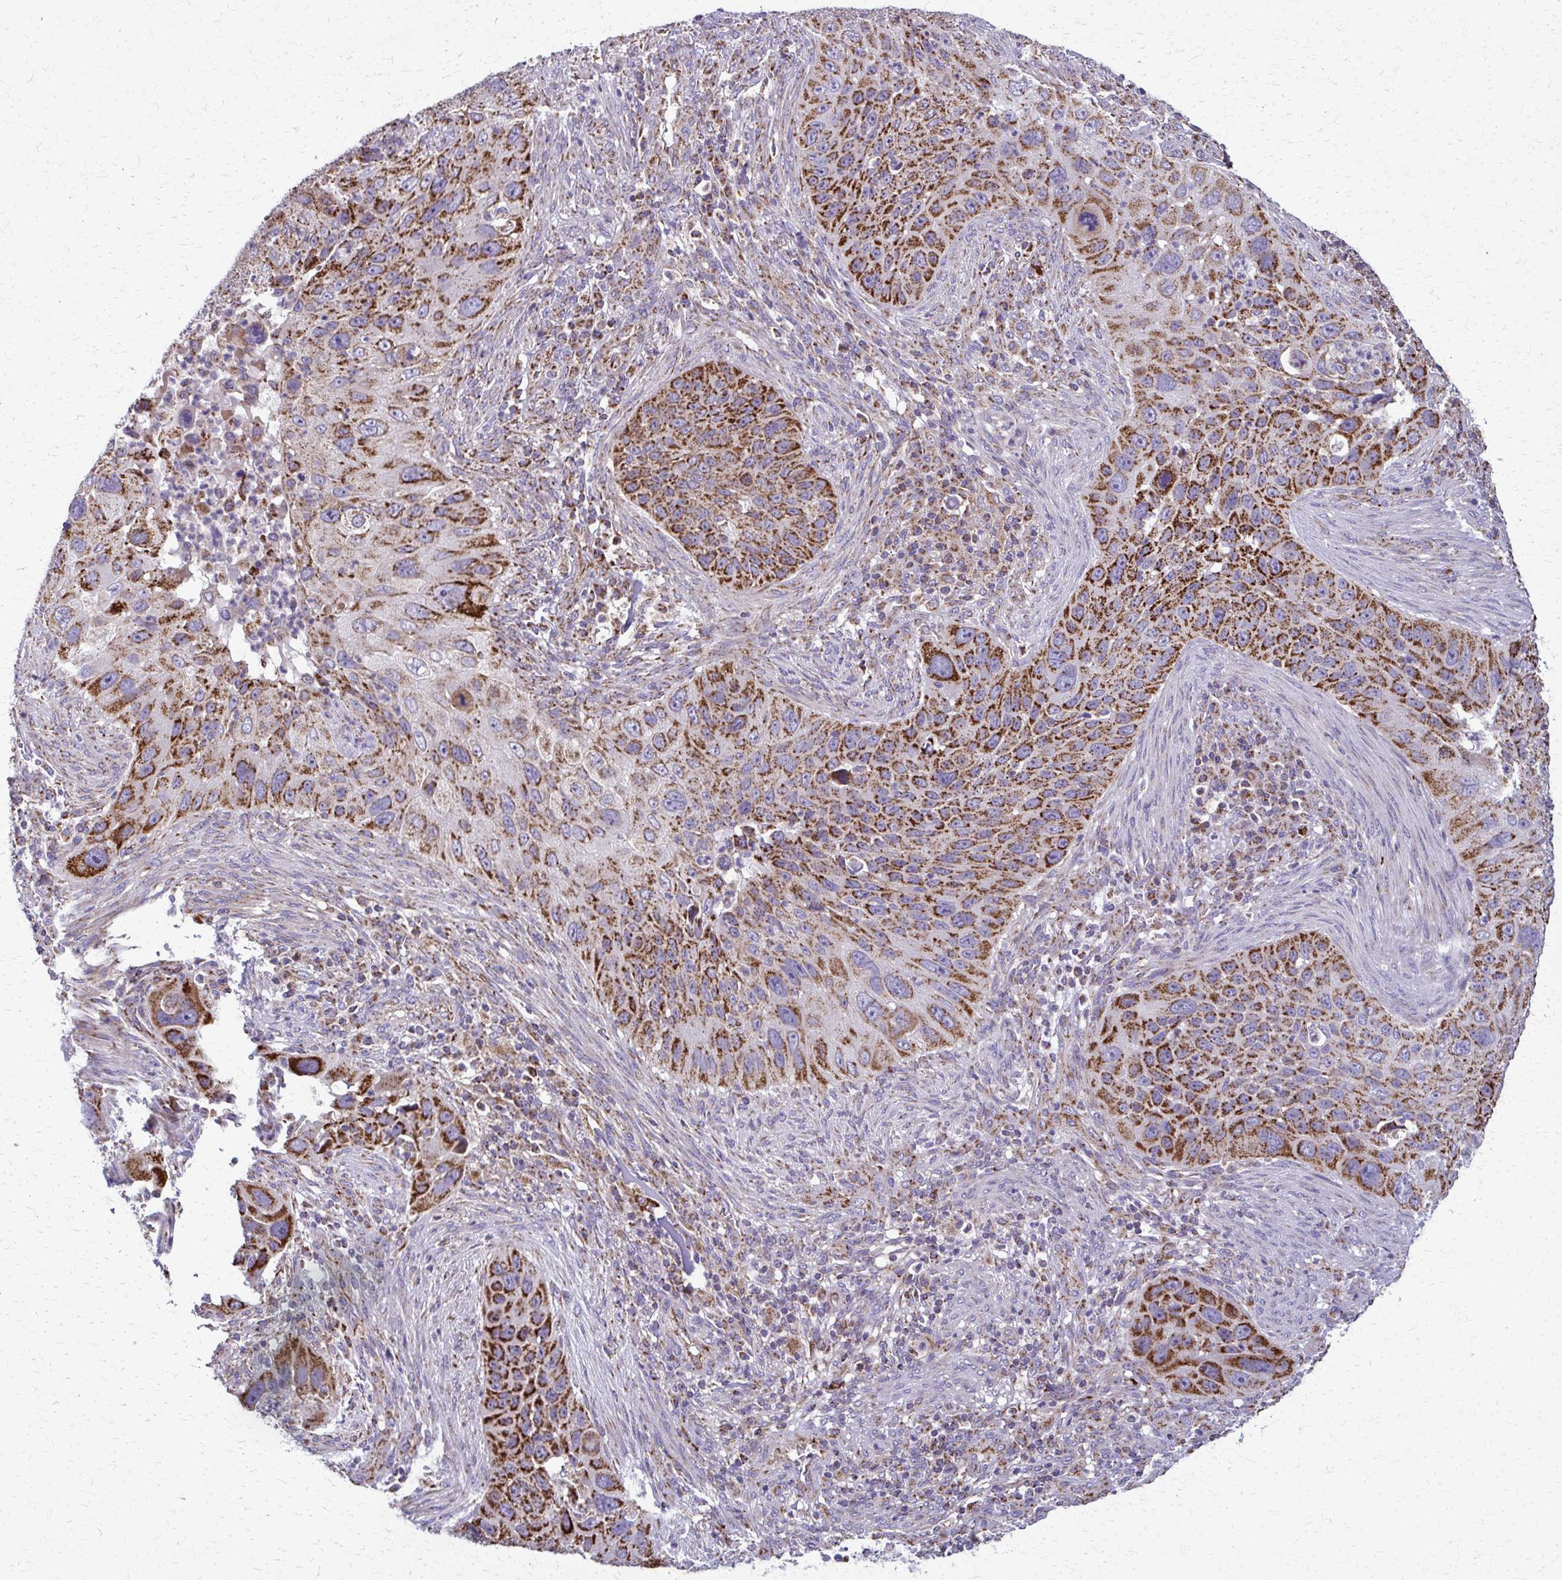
{"staining": {"intensity": "strong", "quantity": ">75%", "location": "cytoplasmic/membranous"}, "tissue": "lung cancer", "cell_type": "Tumor cells", "image_type": "cancer", "snomed": [{"axis": "morphology", "description": "Squamous cell carcinoma, NOS"}, {"axis": "topography", "description": "Lung"}], "caption": "IHC (DAB (3,3'-diaminobenzidine)) staining of human lung cancer reveals strong cytoplasmic/membranous protein expression in about >75% of tumor cells.", "gene": "TVP23A", "patient": {"sex": "male", "age": 63}}